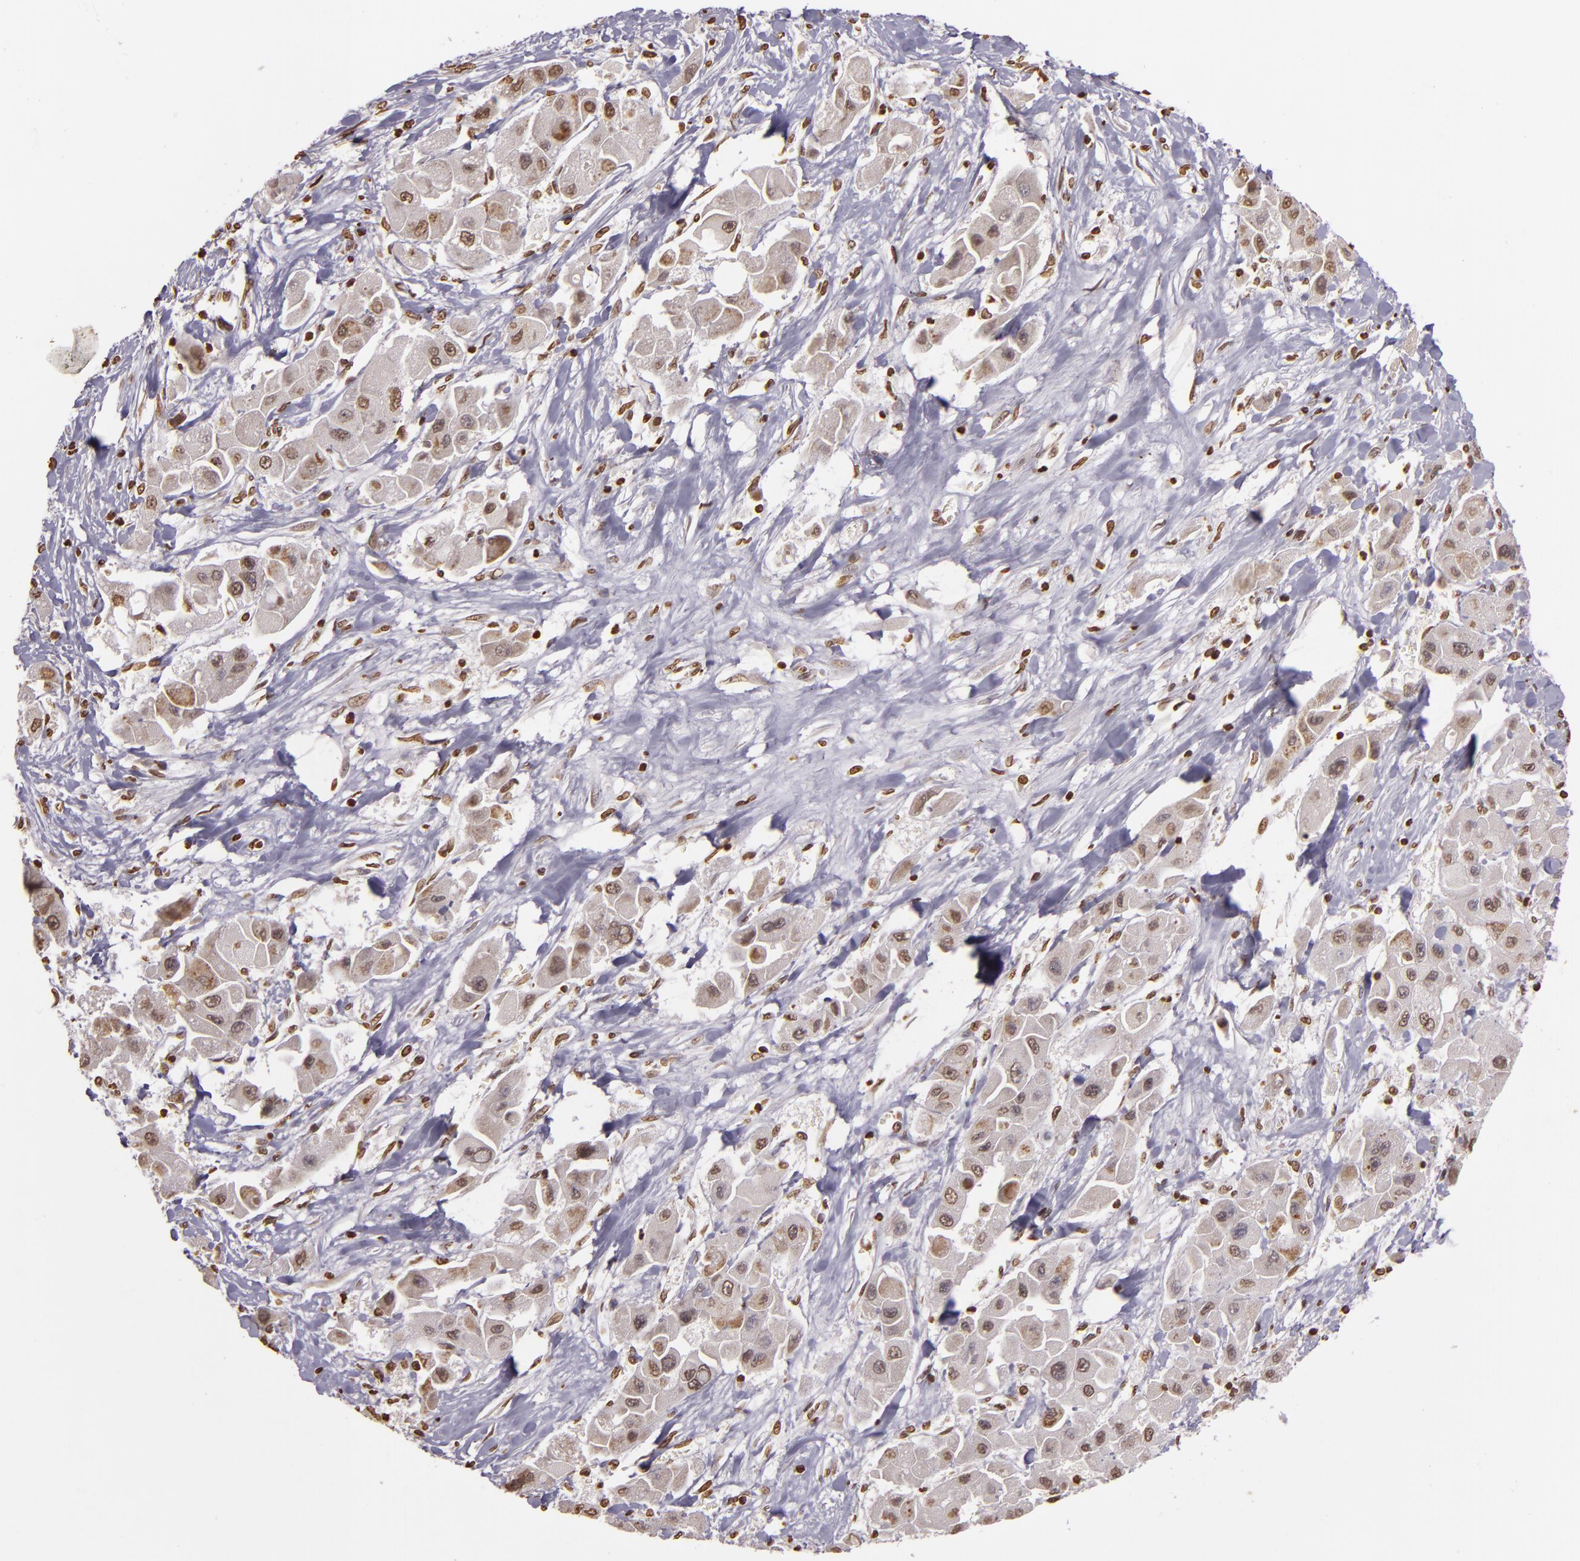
{"staining": {"intensity": "weak", "quantity": ">75%", "location": "nuclear"}, "tissue": "liver cancer", "cell_type": "Tumor cells", "image_type": "cancer", "snomed": [{"axis": "morphology", "description": "Carcinoma, Hepatocellular, NOS"}, {"axis": "topography", "description": "Liver"}], "caption": "High-magnification brightfield microscopy of liver hepatocellular carcinoma stained with DAB (brown) and counterstained with hematoxylin (blue). tumor cells exhibit weak nuclear staining is present in about>75% of cells.", "gene": "THRB", "patient": {"sex": "male", "age": 24}}